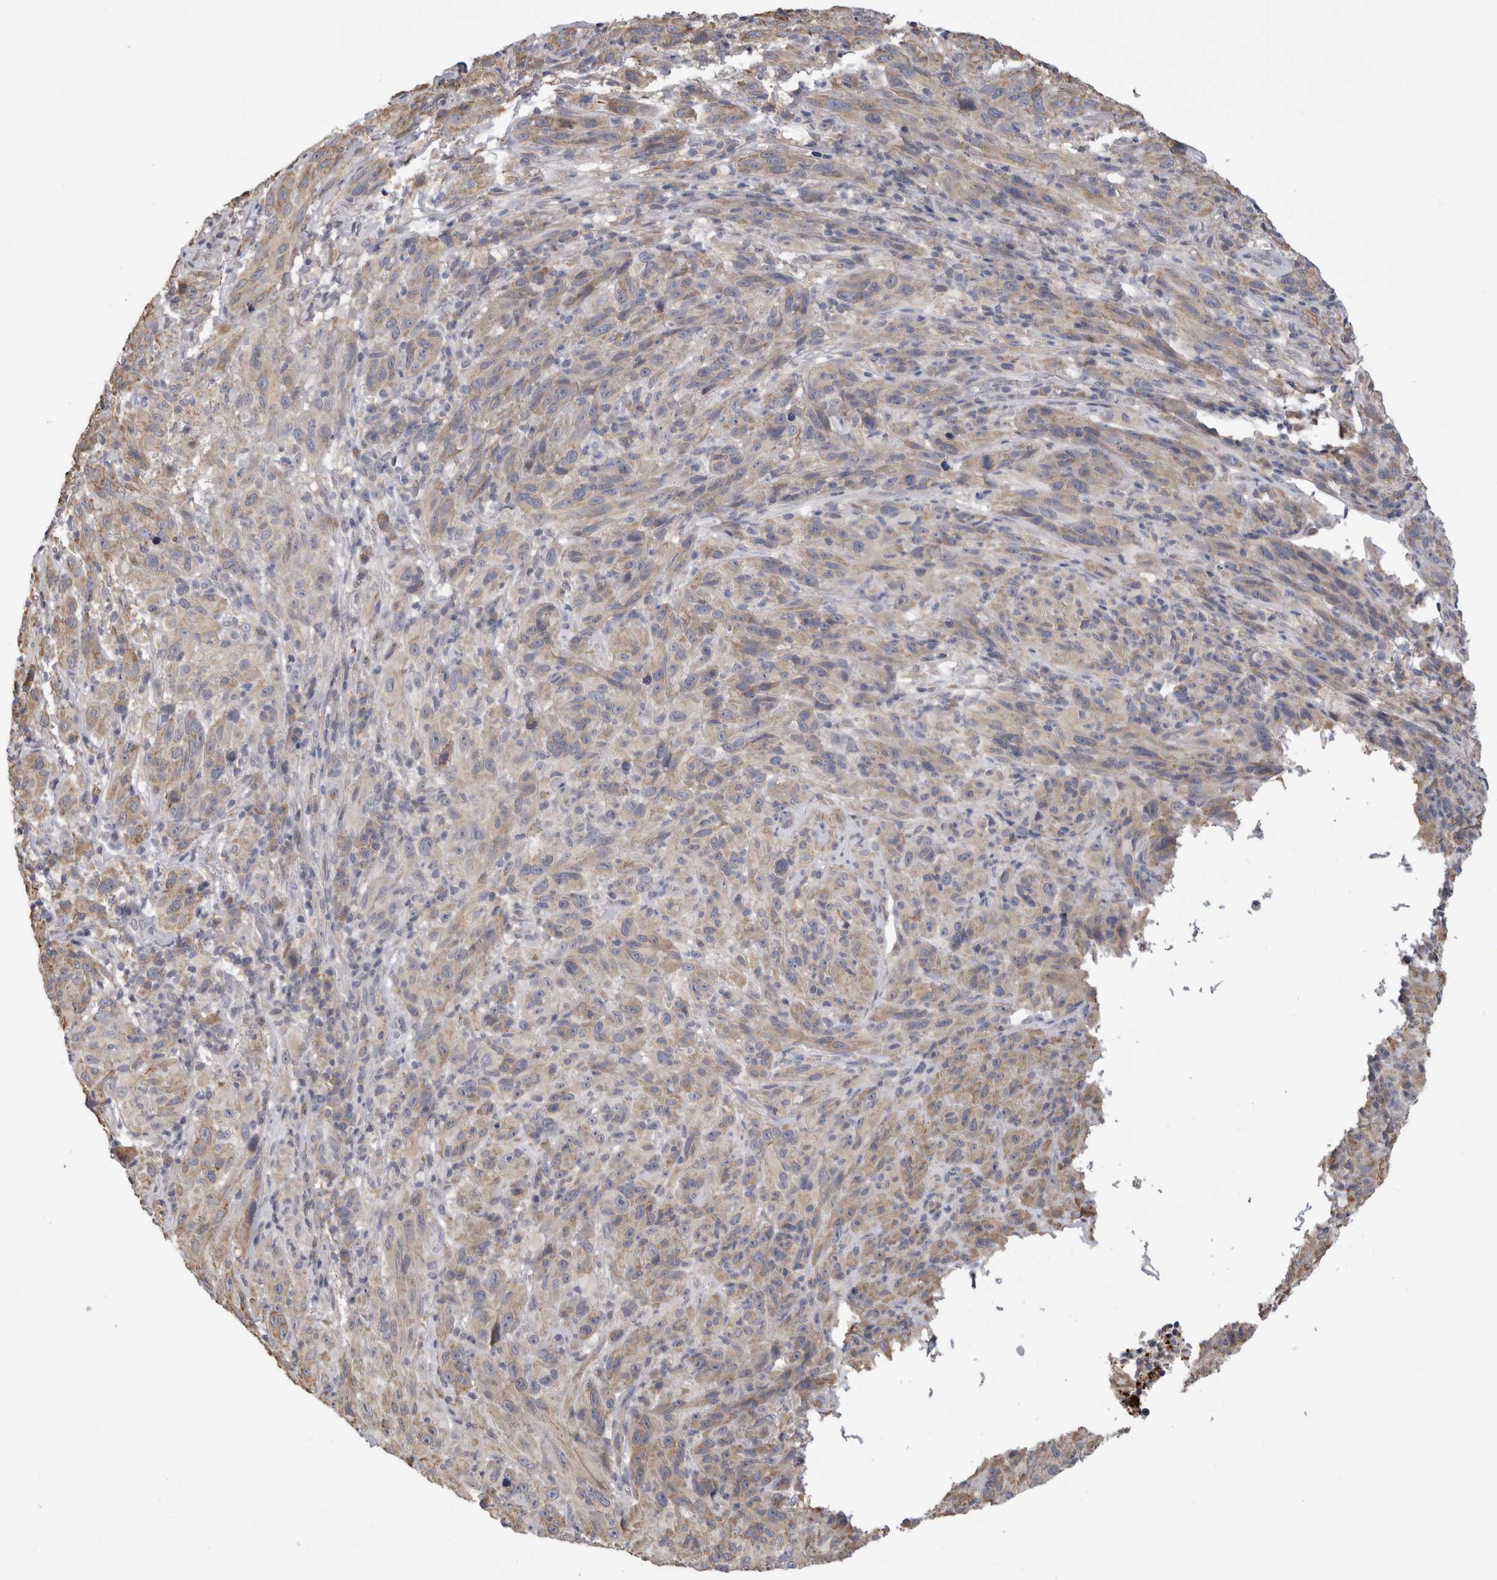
{"staining": {"intensity": "weak", "quantity": "25%-75%", "location": "cytoplasmic/membranous"}, "tissue": "melanoma", "cell_type": "Tumor cells", "image_type": "cancer", "snomed": [{"axis": "morphology", "description": "Malignant melanoma, NOS"}, {"axis": "topography", "description": "Skin of head"}], "caption": "This micrograph shows IHC staining of malignant melanoma, with low weak cytoplasmic/membranous staining in about 25%-75% of tumor cells.", "gene": "SMAP2", "patient": {"sex": "male", "age": 96}}